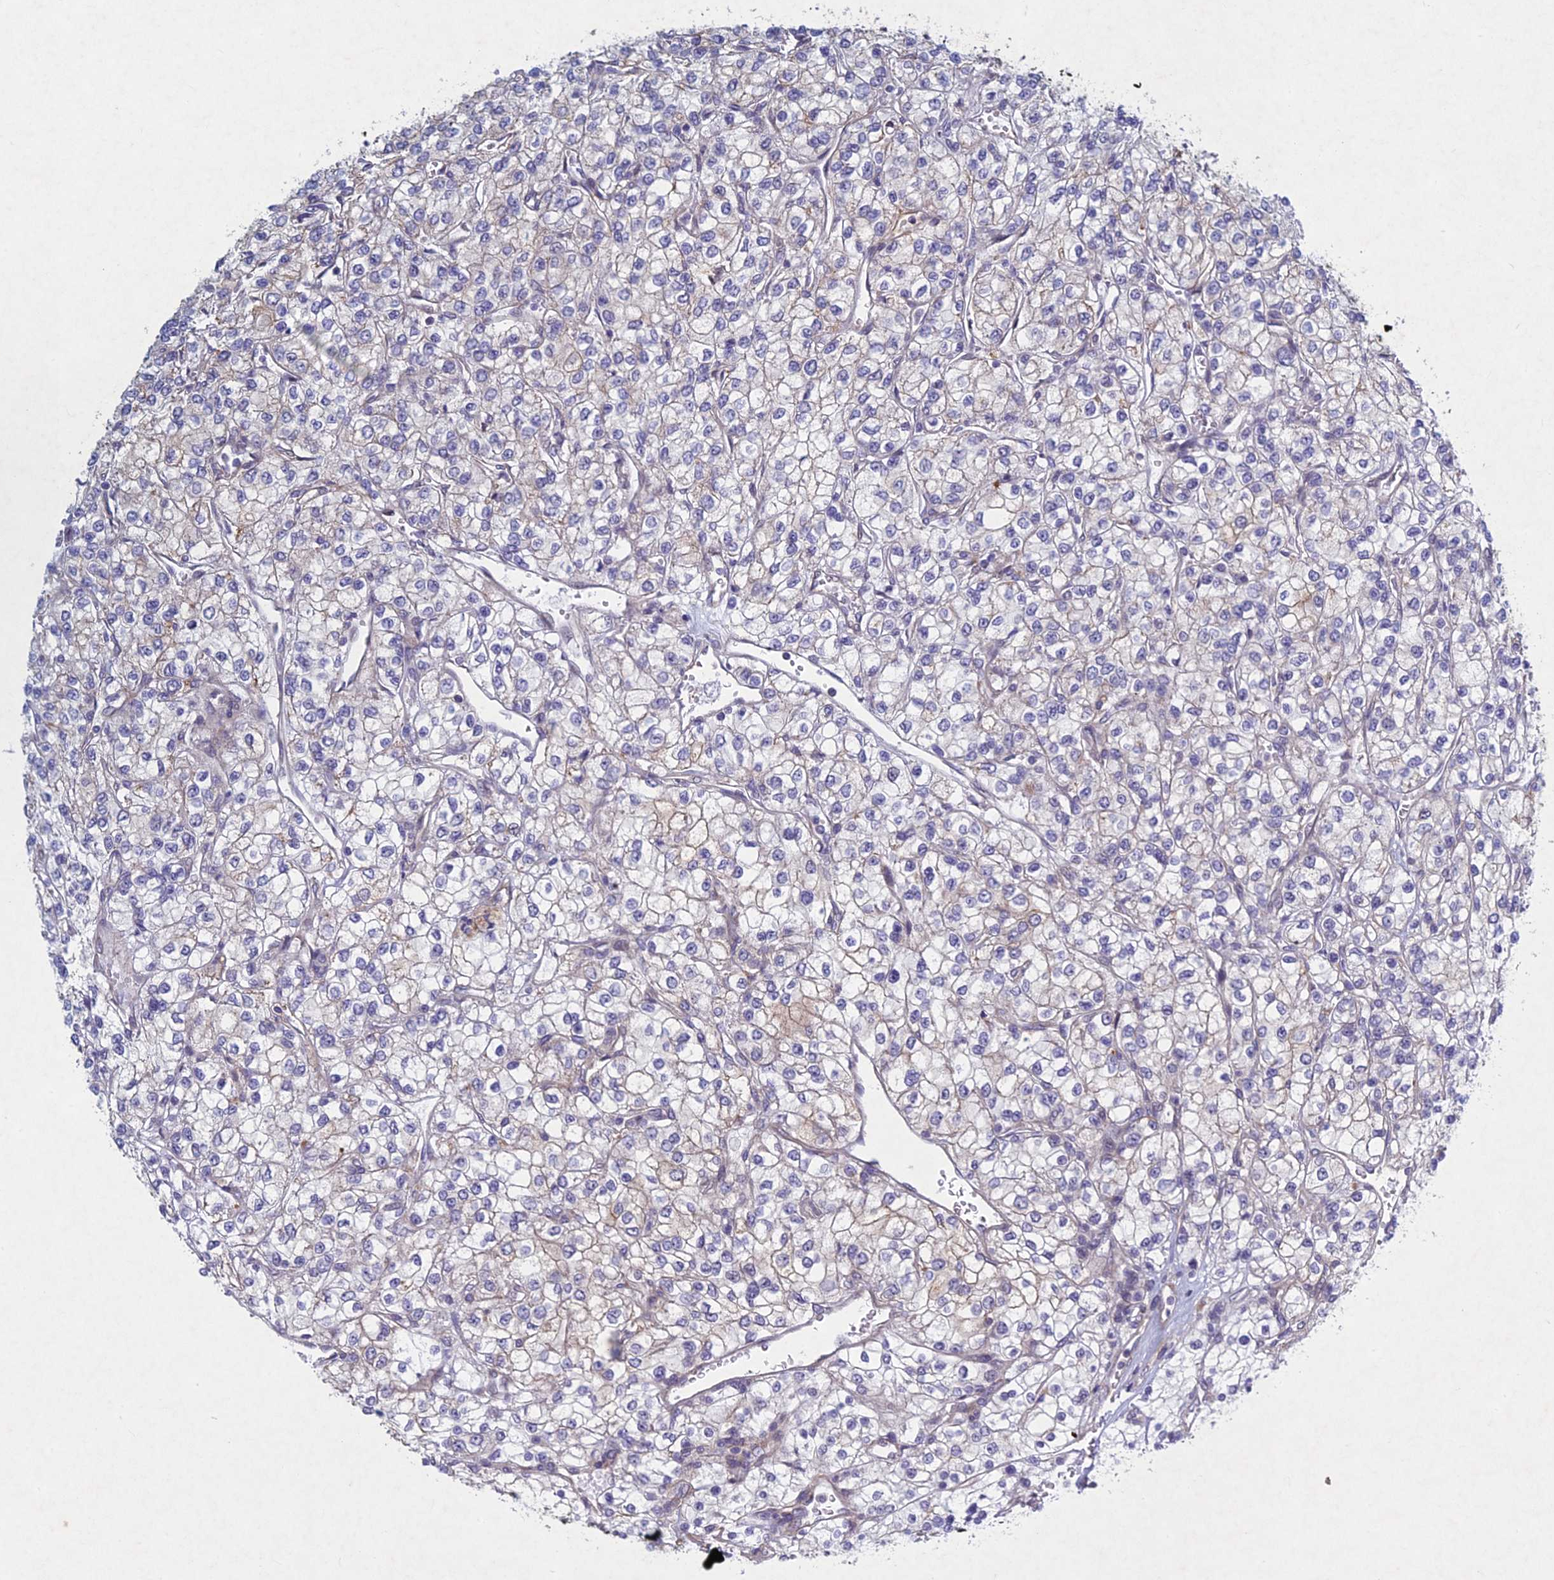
{"staining": {"intensity": "negative", "quantity": "none", "location": "none"}, "tissue": "renal cancer", "cell_type": "Tumor cells", "image_type": "cancer", "snomed": [{"axis": "morphology", "description": "Adenocarcinoma, NOS"}, {"axis": "topography", "description": "Kidney"}], "caption": "IHC photomicrograph of renal cancer stained for a protein (brown), which demonstrates no staining in tumor cells. The staining is performed using DAB (3,3'-diaminobenzidine) brown chromogen with nuclei counter-stained in using hematoxylin.", "gene": "PTHLH", "patient": {"sex": "male", "age": 80}}